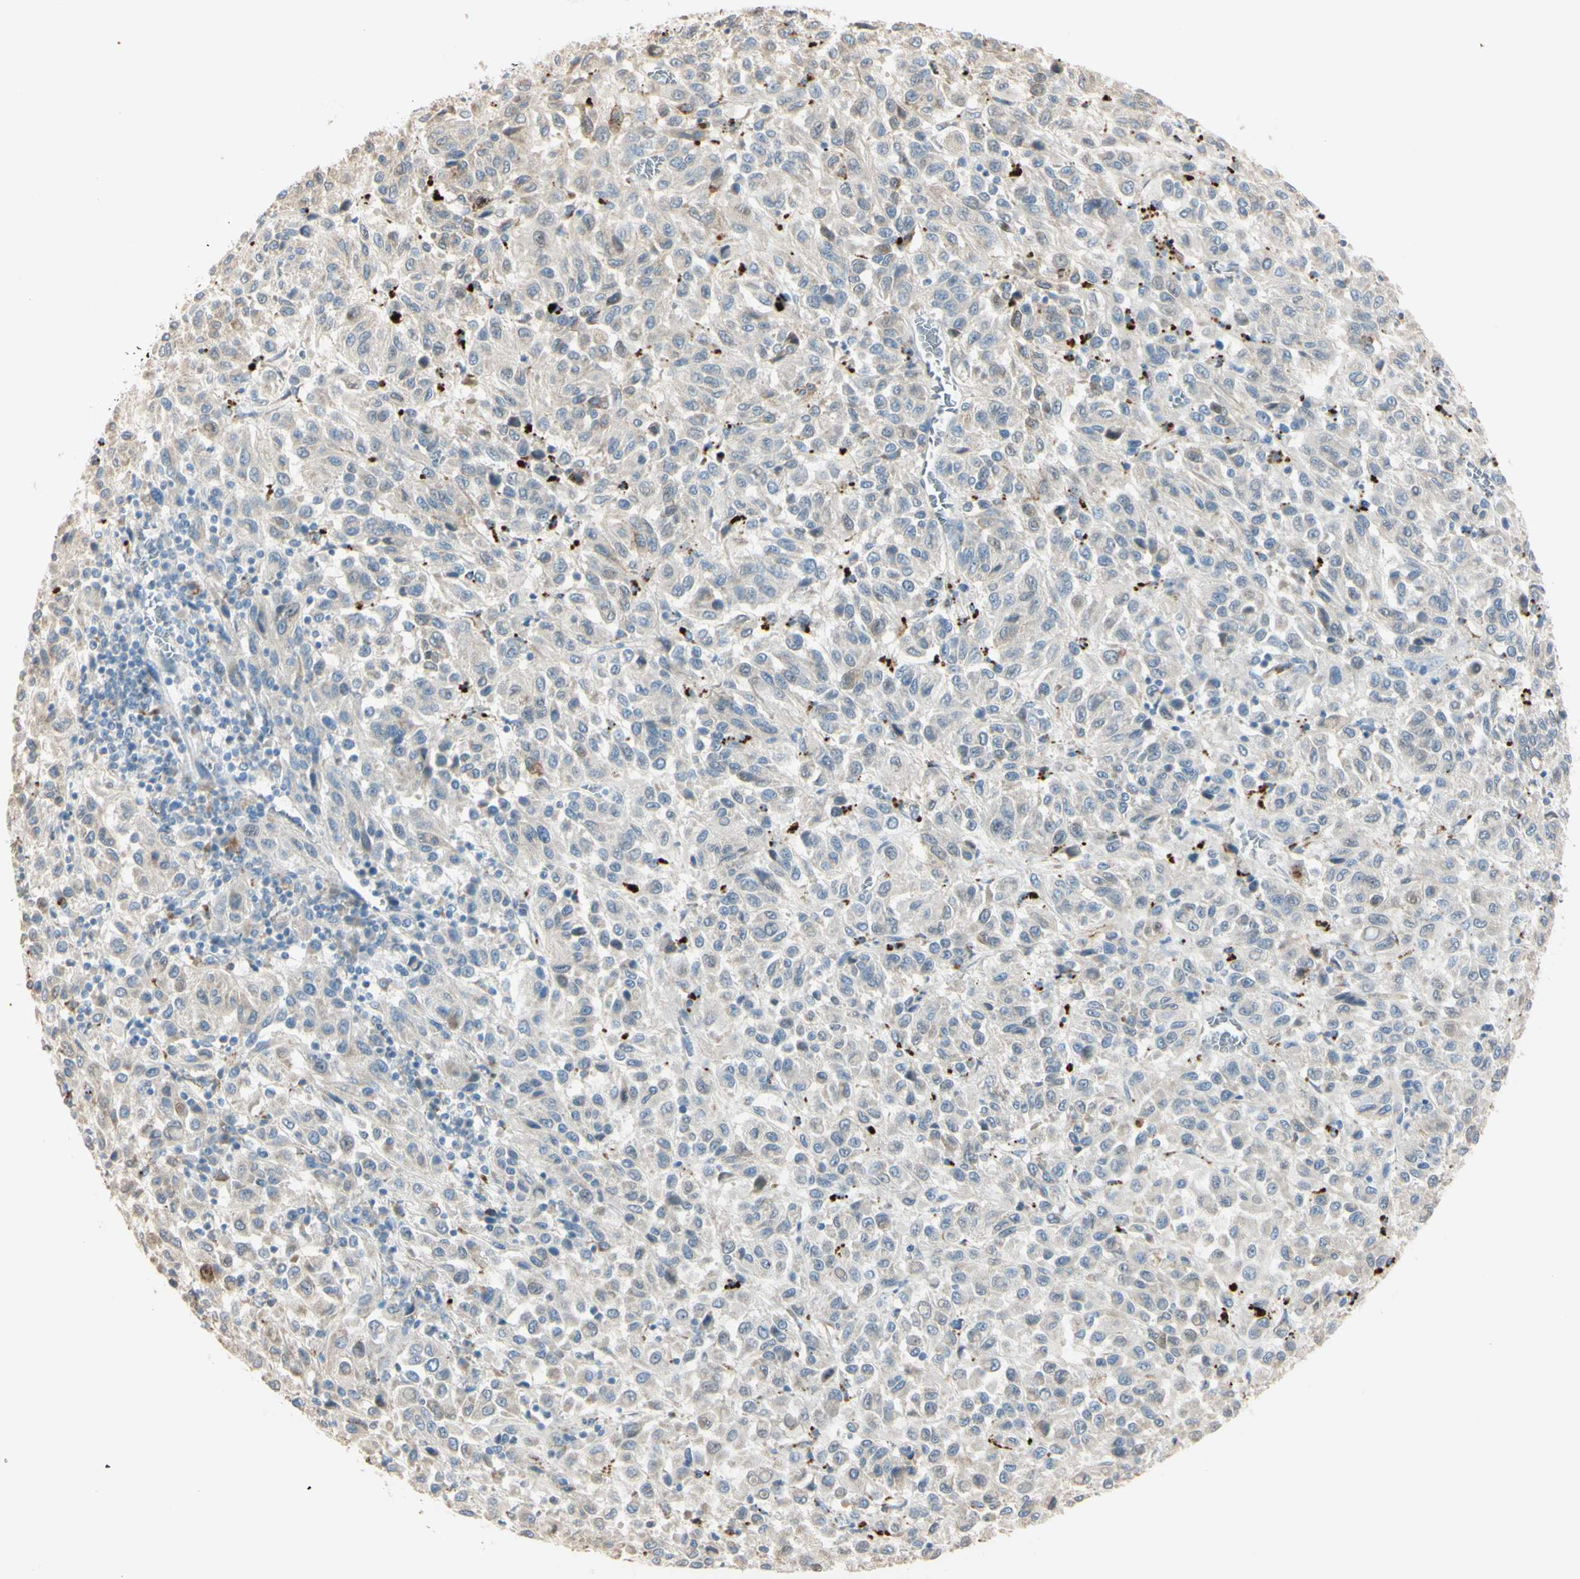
{"staining": {"intensity": "negative", "quantity": "none", "location": "none"}, "tissue": "melanoma", "cell_type": "Tumor cells", "image_type": "cancer", "snomed": [{"axis": "morphology", "description": "Malignant melanoma, Metastatic site"}, {"axis": "topography", "description": "Lung"}], "caption": "Immunohistochemical staining of melanoma demonstrates no significant positivity in tumor cells. The staining was performed using DAB to visualize the protein expression in brown, while the nuclei were stained in blue with hematoxylin (Magnification: 20x).", "gene": "ANGPTL1", "patient": {"sex": "male", "age": 64}}